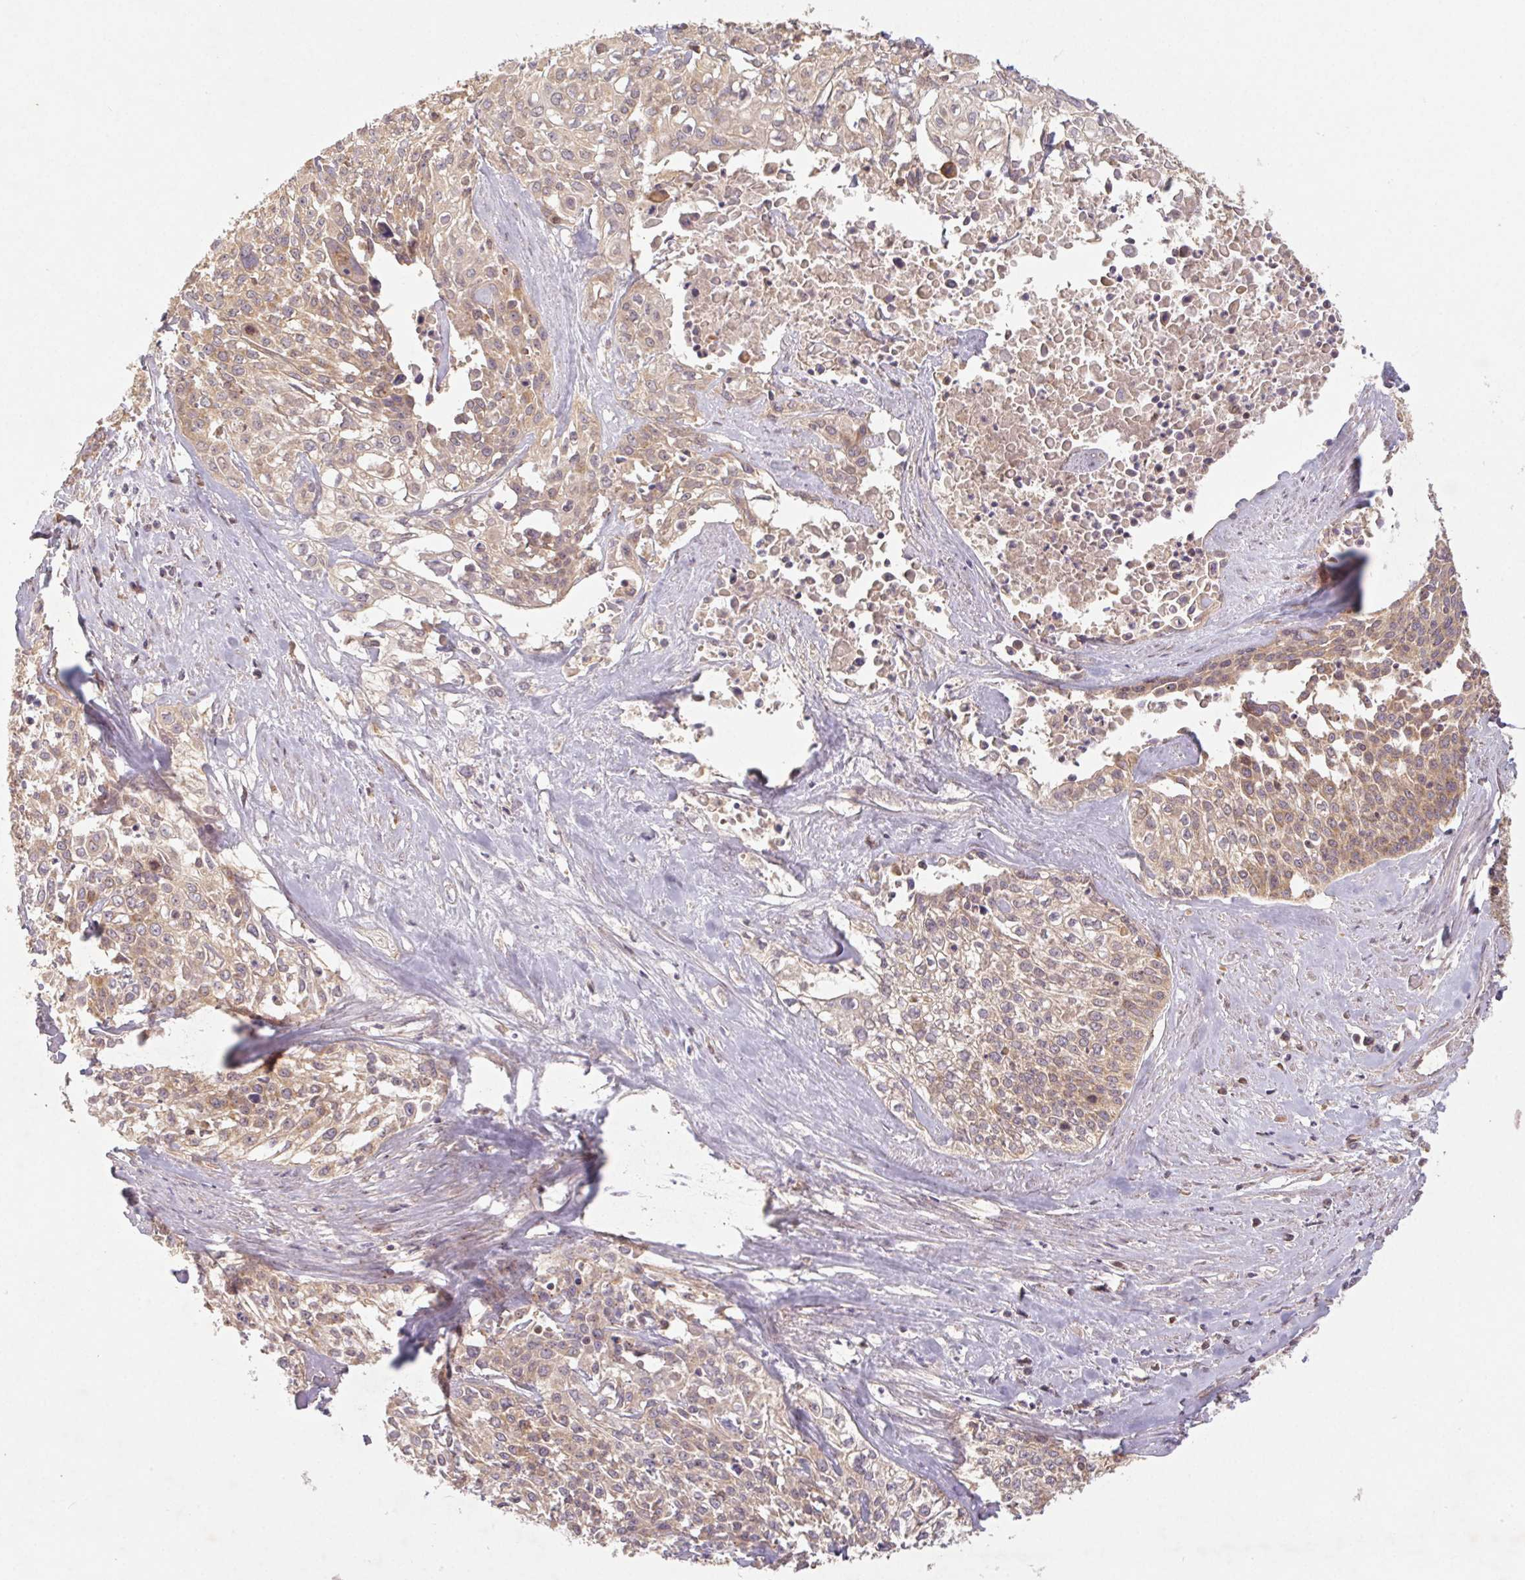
{"staining": {"intensity": "weak", "quantity": ">75%", "location": "cytoplasmic/membranous"}, "tissue": "cervical cancer", "cell_type": "Tumor cells", "image_type": "cancer", "snomed": [{"axis": "morphology", "description": "Squamous cell carcinoma, NOS"}, {"axis": "topography", "description": "Cervix"}], "caption": "Human cervical cancer stained with a brown dye demonstrates weak cytoplasmic/membranous positive positivity in about >75% of tumor cells.", "gene": "MTHFD1", "patient": {"sex": "female", "age": 39}}